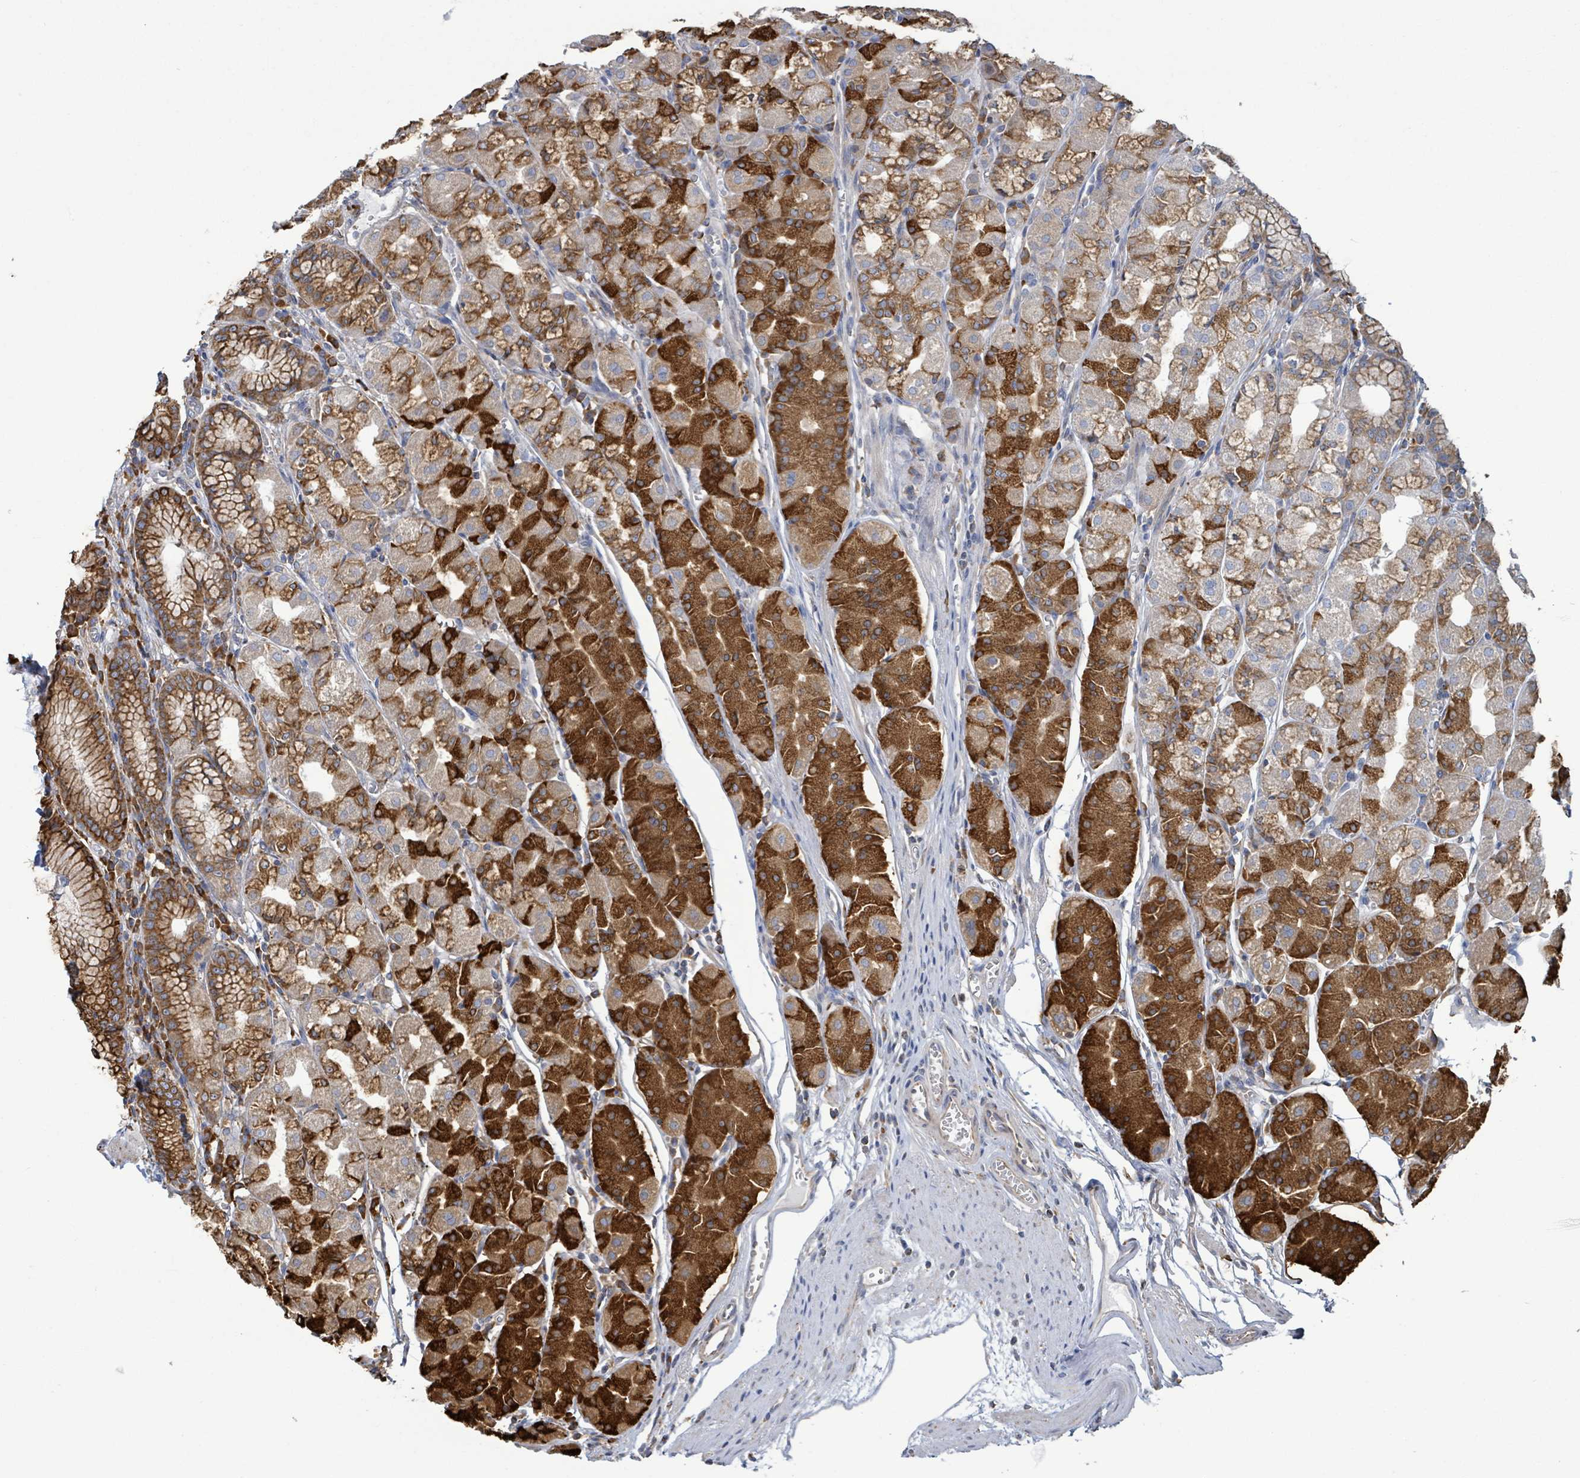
{"staining": {"intensity": "strong", "quantity": "25%-75%", "location": "cytoplasmic/membranous"}, "tissue": "stomach", "cell_type": "Glandular cells", "image_type": "normal", "snomed": [{"axis": "morphology", "description": "Normal tissue, NOS"}, {"axis": "topography", "description": "Stomach"}], "caption": "A high-resolution histopathology image shows IHC staining of normal stomach, which demonstrates strong cytoplasmic/membranous expression in approximately 25%-75% of glandular cells. (Brightfield microscopy of DAB IHC at high magnification).", "gene": "RFPL4AL1", "patient": {"sex": "male", "age": 55}}